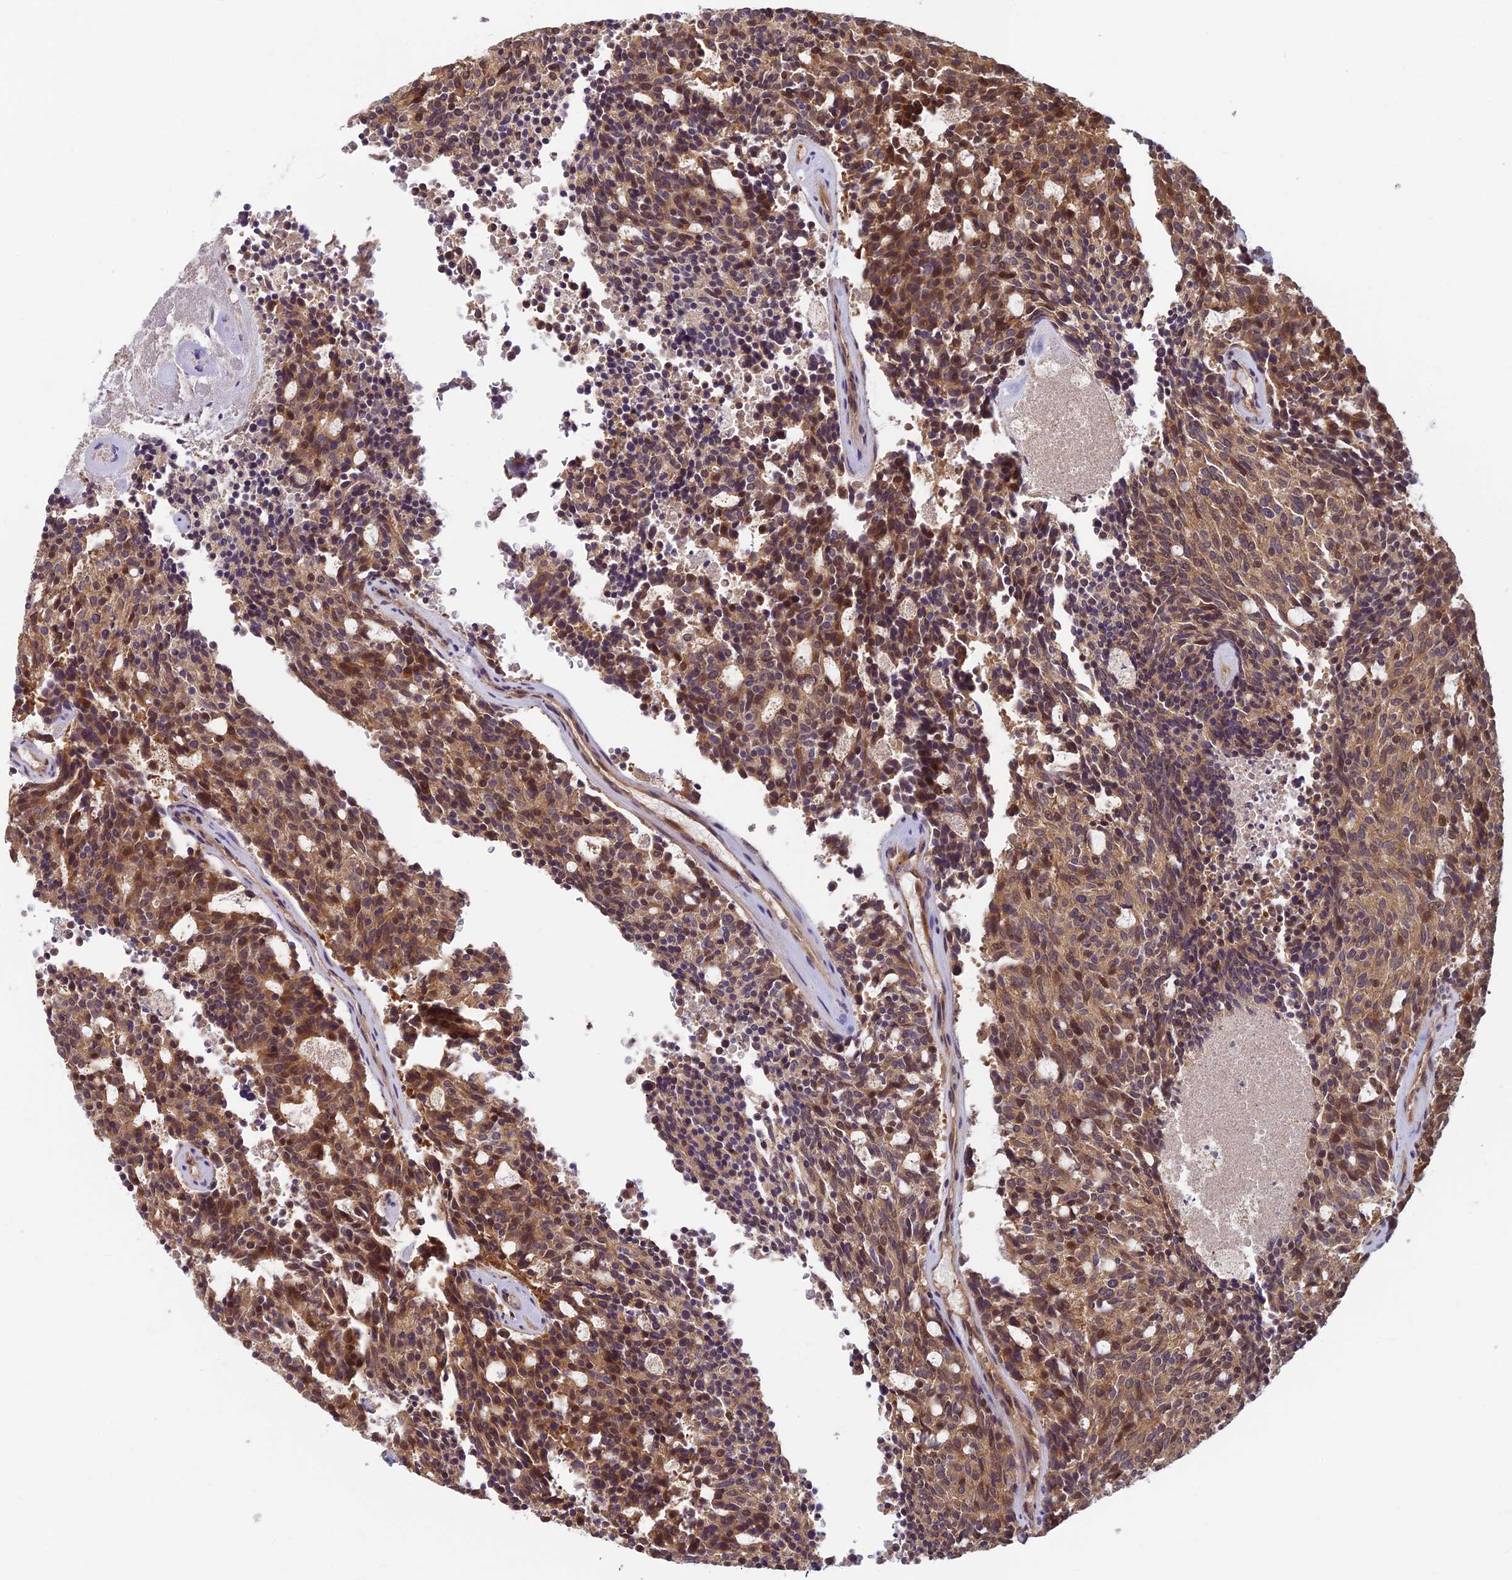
{"staining": {"intensity": "moderate", "quantity": ">75%", "location": "cytoplasmic/membranous,nuclear"}, "tissue": "carcinoid", "cell_type": "Tumor cells", "image_type": "cancer", "snomed": [{"axis": "morphology", "description": "Carcinoid, malignant, NOS"}, {"axis": "topography", "description": "Pancreas"}], "caption": "This histopathology image displays carcinoid (malignant) stained with immunohistochemistry to label a protein in brown. The cytoplasmic/membranous and nuclear of tumor cells show moderate positivity for the protein. Nuclei are counter-stained blue.", "gene": "PIKFYVE", "patient": {"sex": "female", "age": 54}}